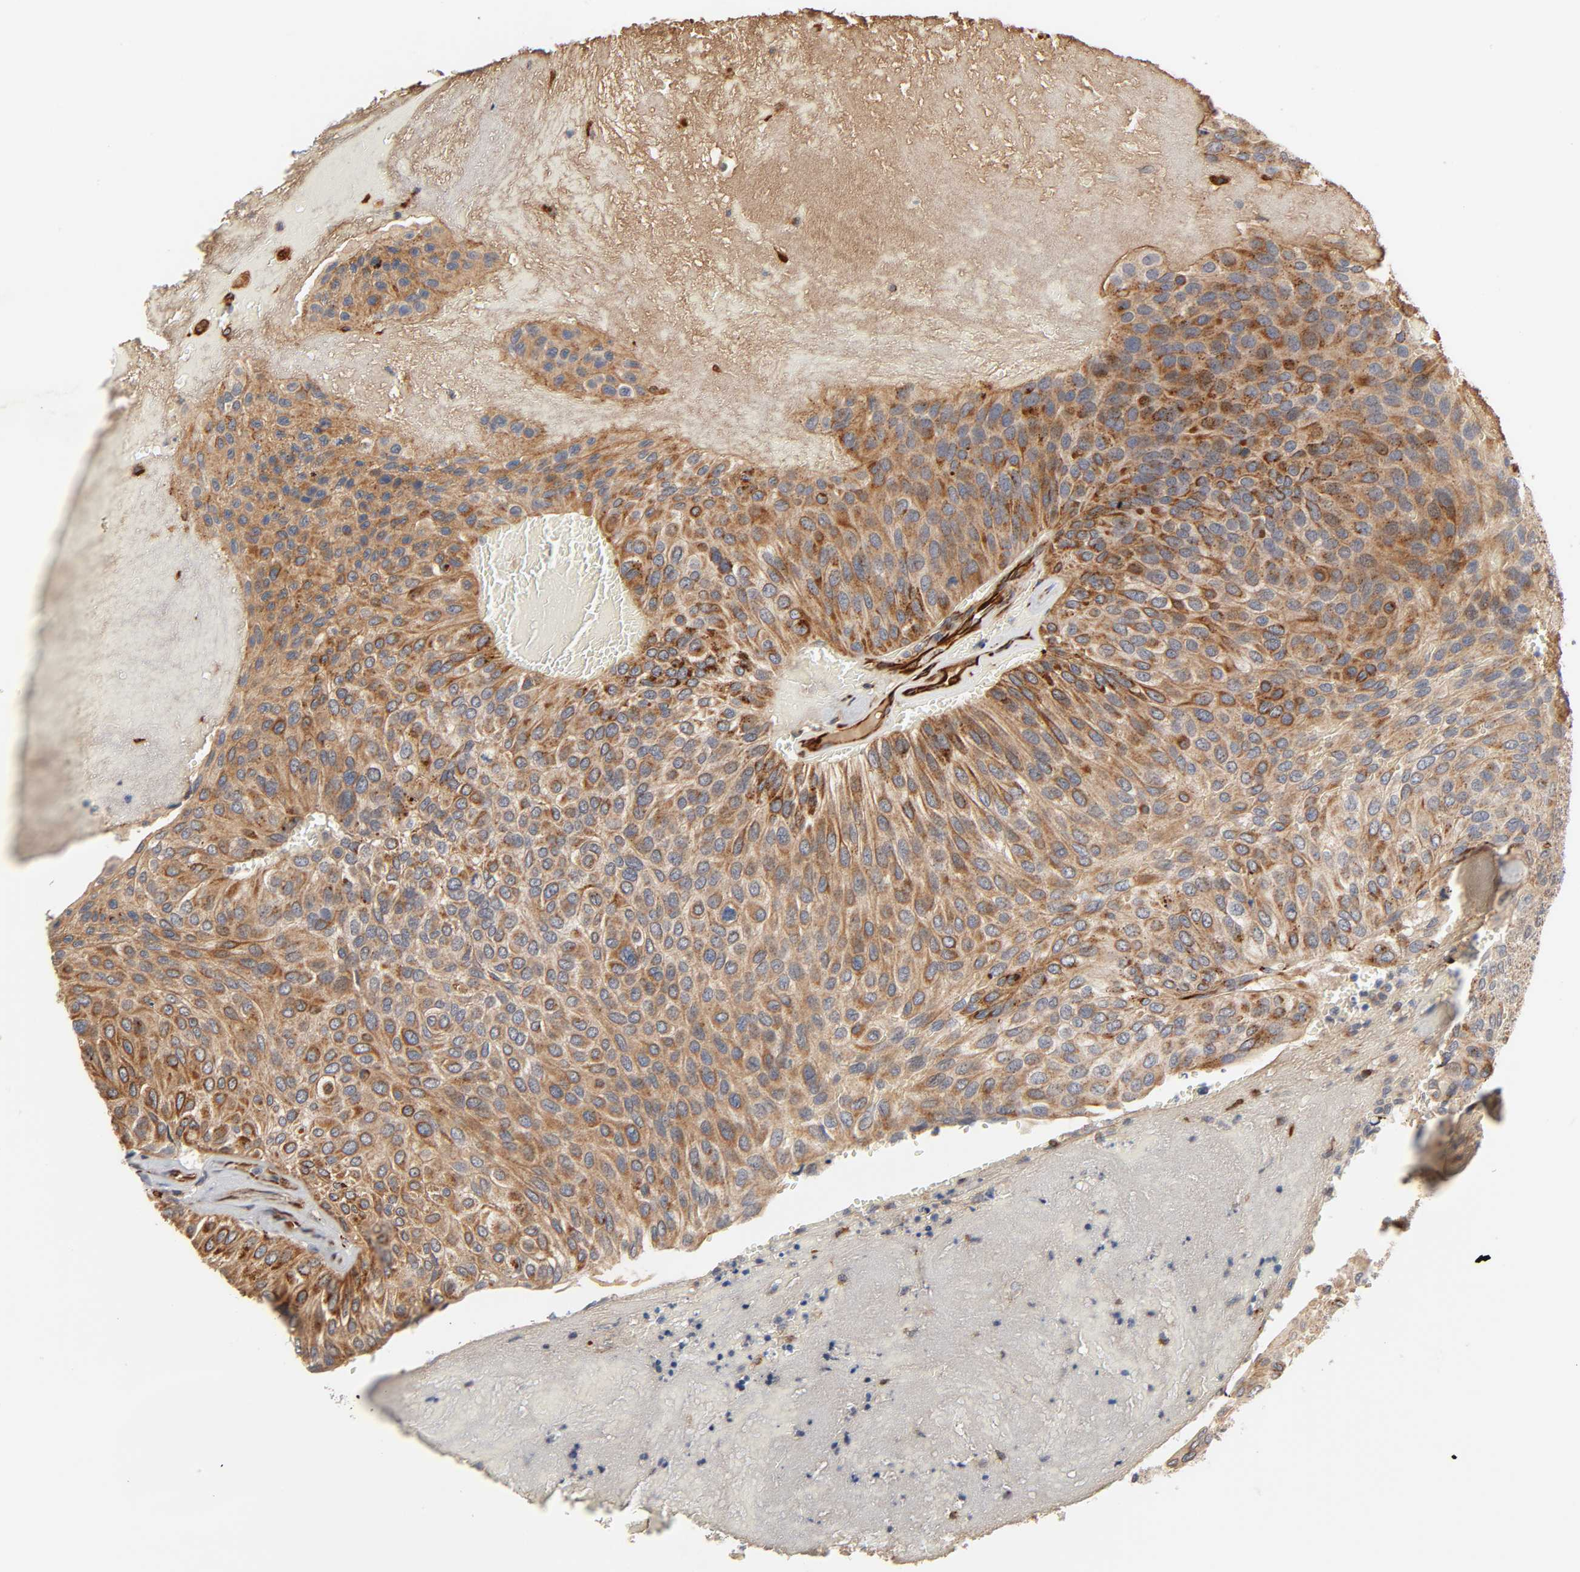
{"staining": {"intensity": "moderate", "quantity": ">75%", "location": "cytoplasmic/membranous"}, "tissue": "urothelial cancer", "cell_type": "Tumor cells", "image_type": "cancer", "snomed": [{"axis": "morphology", "description": "Urothelial carcinoma, High grade"}, {"axis": "topography", "description": "Urinary bladder"}], "caption": "Immunohistochemistry (IHC) staining of urothelial cancer, which displays medium levels of moderate cytoplasmic/membranous positivity in approximately >75% of tumor cells indicating moderate cytoplasmic/membranous protein staining. The staining was performed using DAB (3,3'-diaminobenzidine) (brown) for protein detection and nuclei were counterstained in hematoxylin (blue).", "gene": "REEP6", "patient": {"sex": "male", "age": 66}}